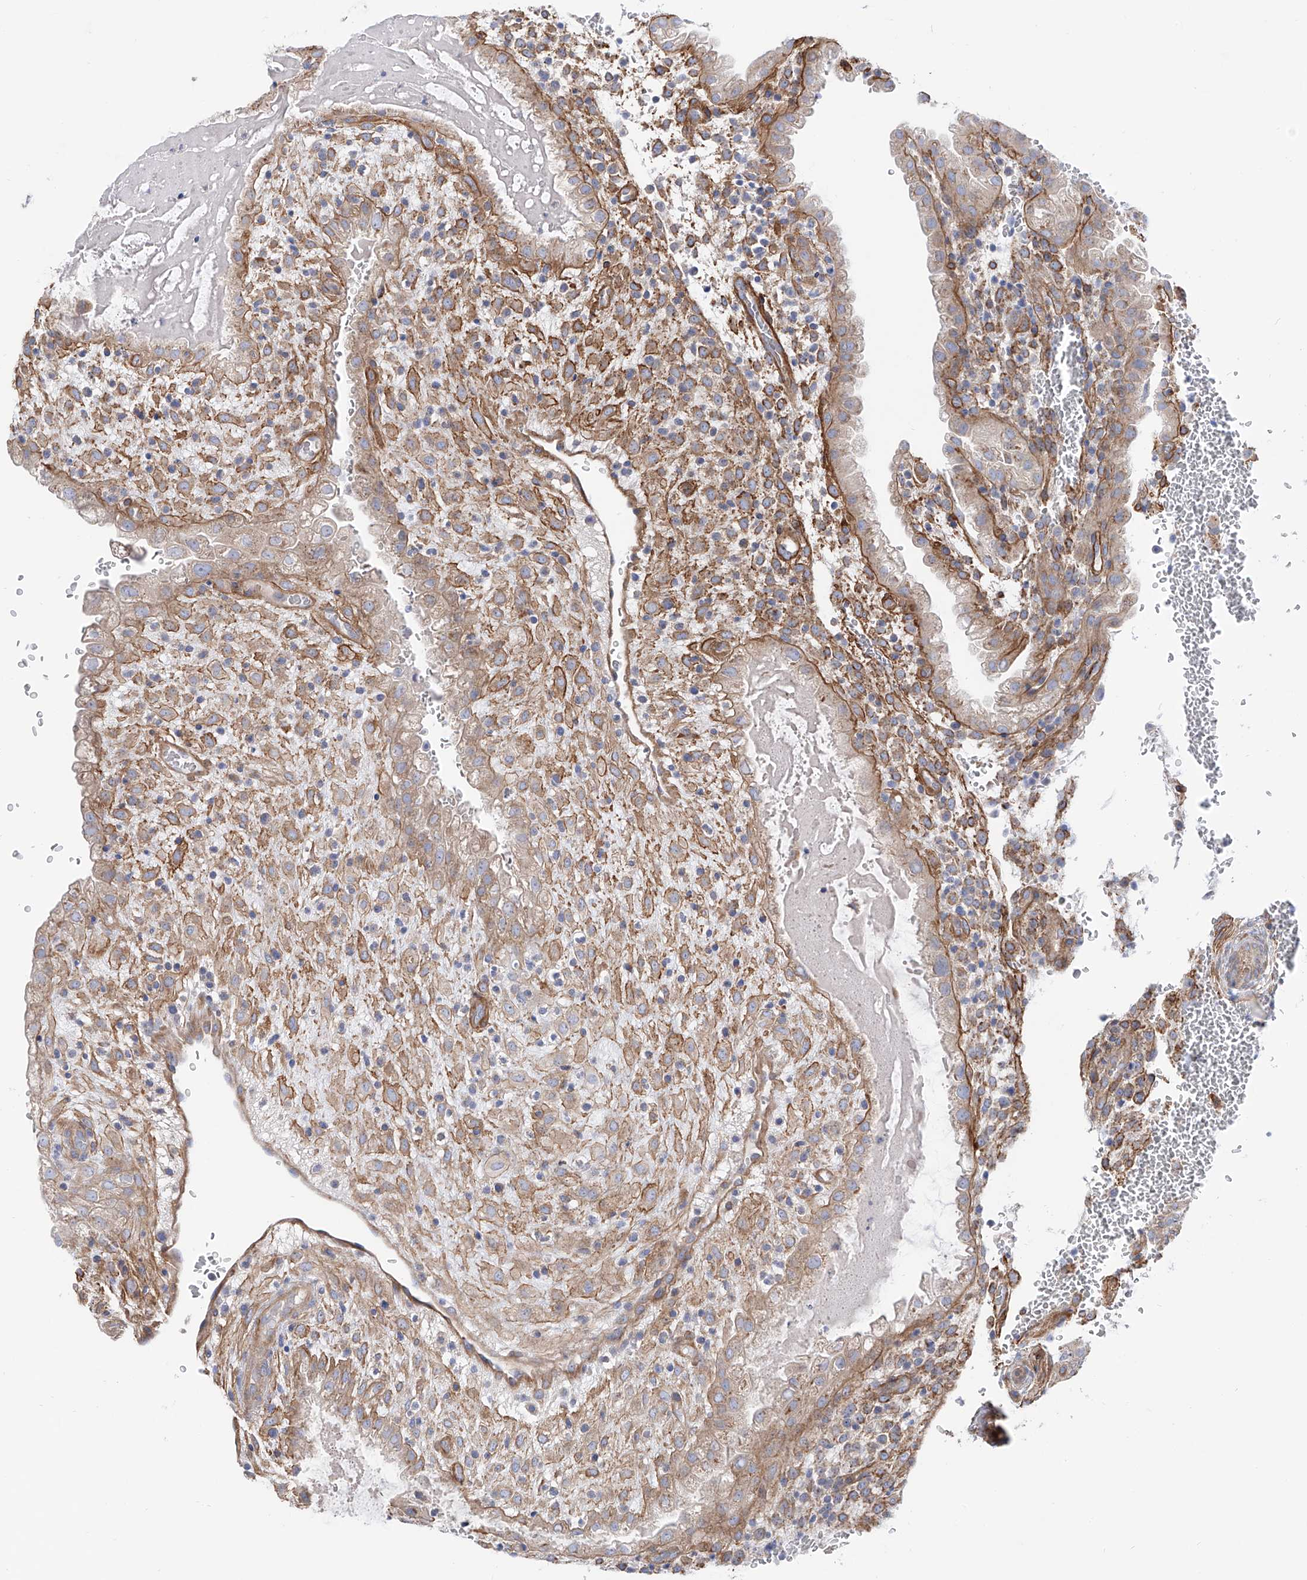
{"staining": {"intensity": "moderate", "quantity": ">75%", "location": "cytoplasmic/membranous"}, "tissue": "placenta", "cell_type": "Decidual cells", "image_type": "normal", "snomed": [{"axis": "morphology", "description": "Normal tissue, NOS"}, {"axis": "topography", "description": "Placenta"}], "caption": "This photomicrograph exhibits IHC staining of normal placenta, with medium moderate cytoplasmic/membranous expression in approximately >75% of decidual cells.", "gene": "LCA5", "patient": {"sex": "female", "age": 35}}